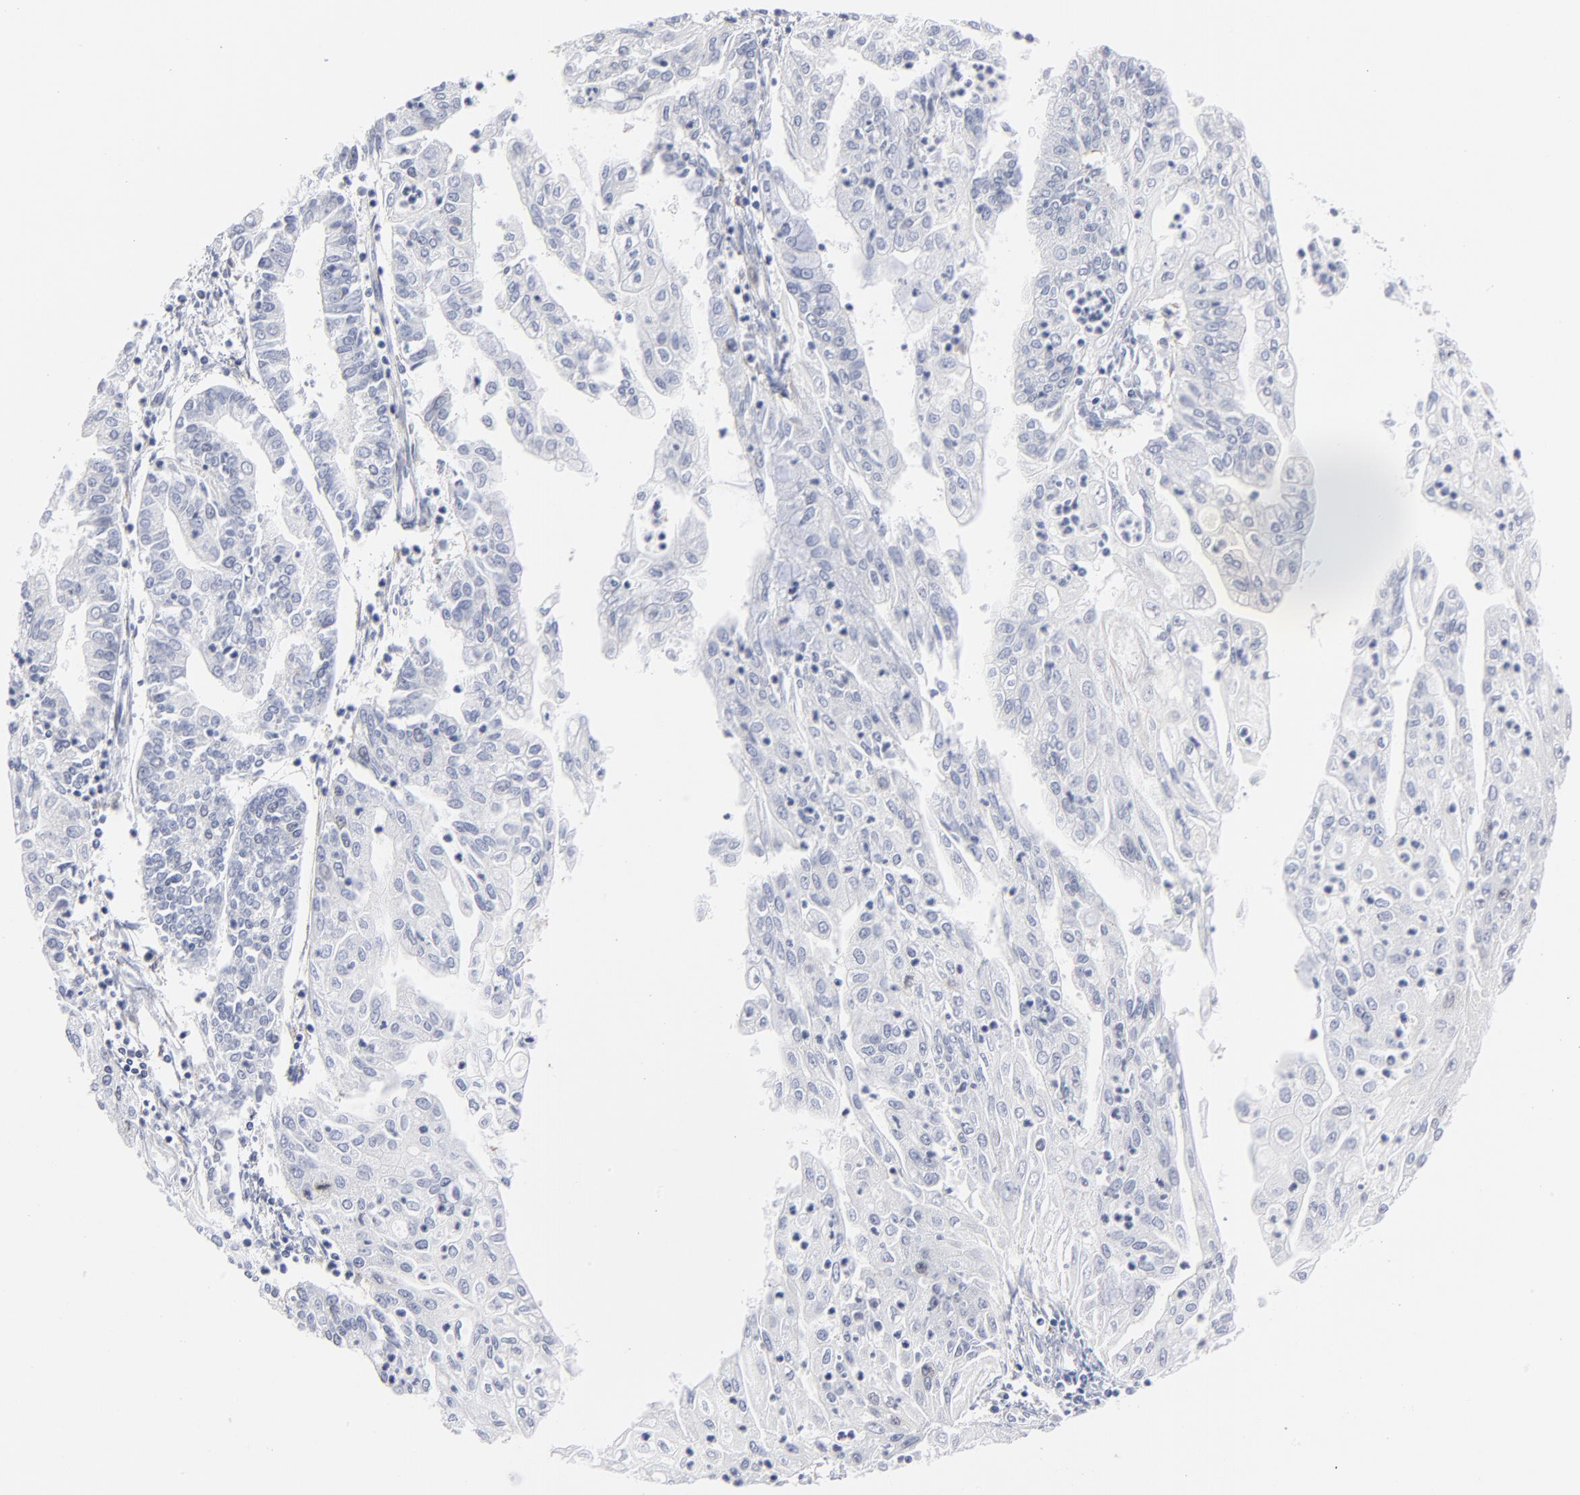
{"staining": {"intensity": "negative", "quantity": "none", "location": "none"}, "tissue": "endometrial cancer", "cell_type": "Tumor cells", "image_type": "cancer", "snomed": [{"axis": "morphology", "description": "Adenocarcinoma, NOS"}, {"axis": "topography", "description": "Endometrium"}], "caption": "Adenocarcinoma (endometrial) stained for a protein using immunohistochemistry (IHC) shows no expression tumor cells.", "gene": "AURKA", "patient": {"sex": "female", "age": 75}}